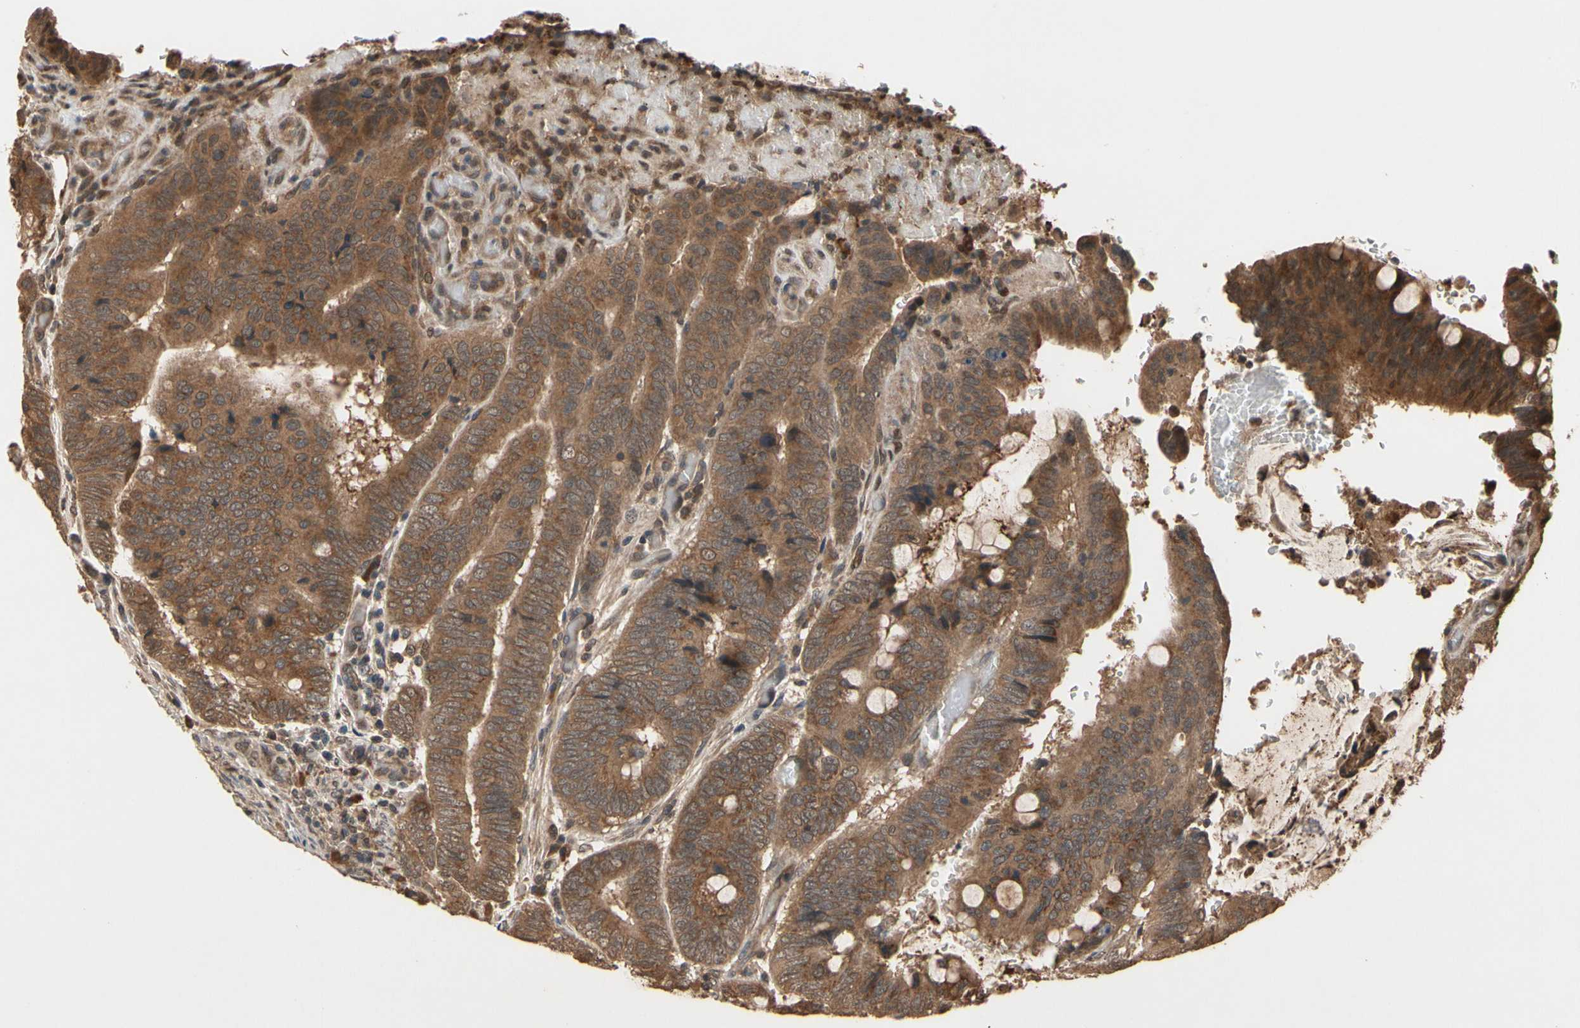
{"staining": {"intensity": "strong", "quantity": ">75%", "location": "cytoplasmic/membranous"}, "tissue": "colorectal cancer", "cell_type": "Tumor cells", "image_type": "cancer", "snomed": [{"axis": "morphology", "description": "Normal tissue, NOS"}, {"axis": "morphology", "description": "Adenocarcinoma, NOS"}, {"axis": "topography", "description": "Rectum"}, {"axis": "topography", "description": "Peripheral nerve tissue"}], "caption": "The photomicrograph reveals immunohistochemical staining of colorectal cancer (adenocarcinoma). There is strong cytoplasmic/membranous staining is seen in approximately >75% of tumor cells.", "gene": "TMEM230", "patient": {"sex": "male", "age": 92}}